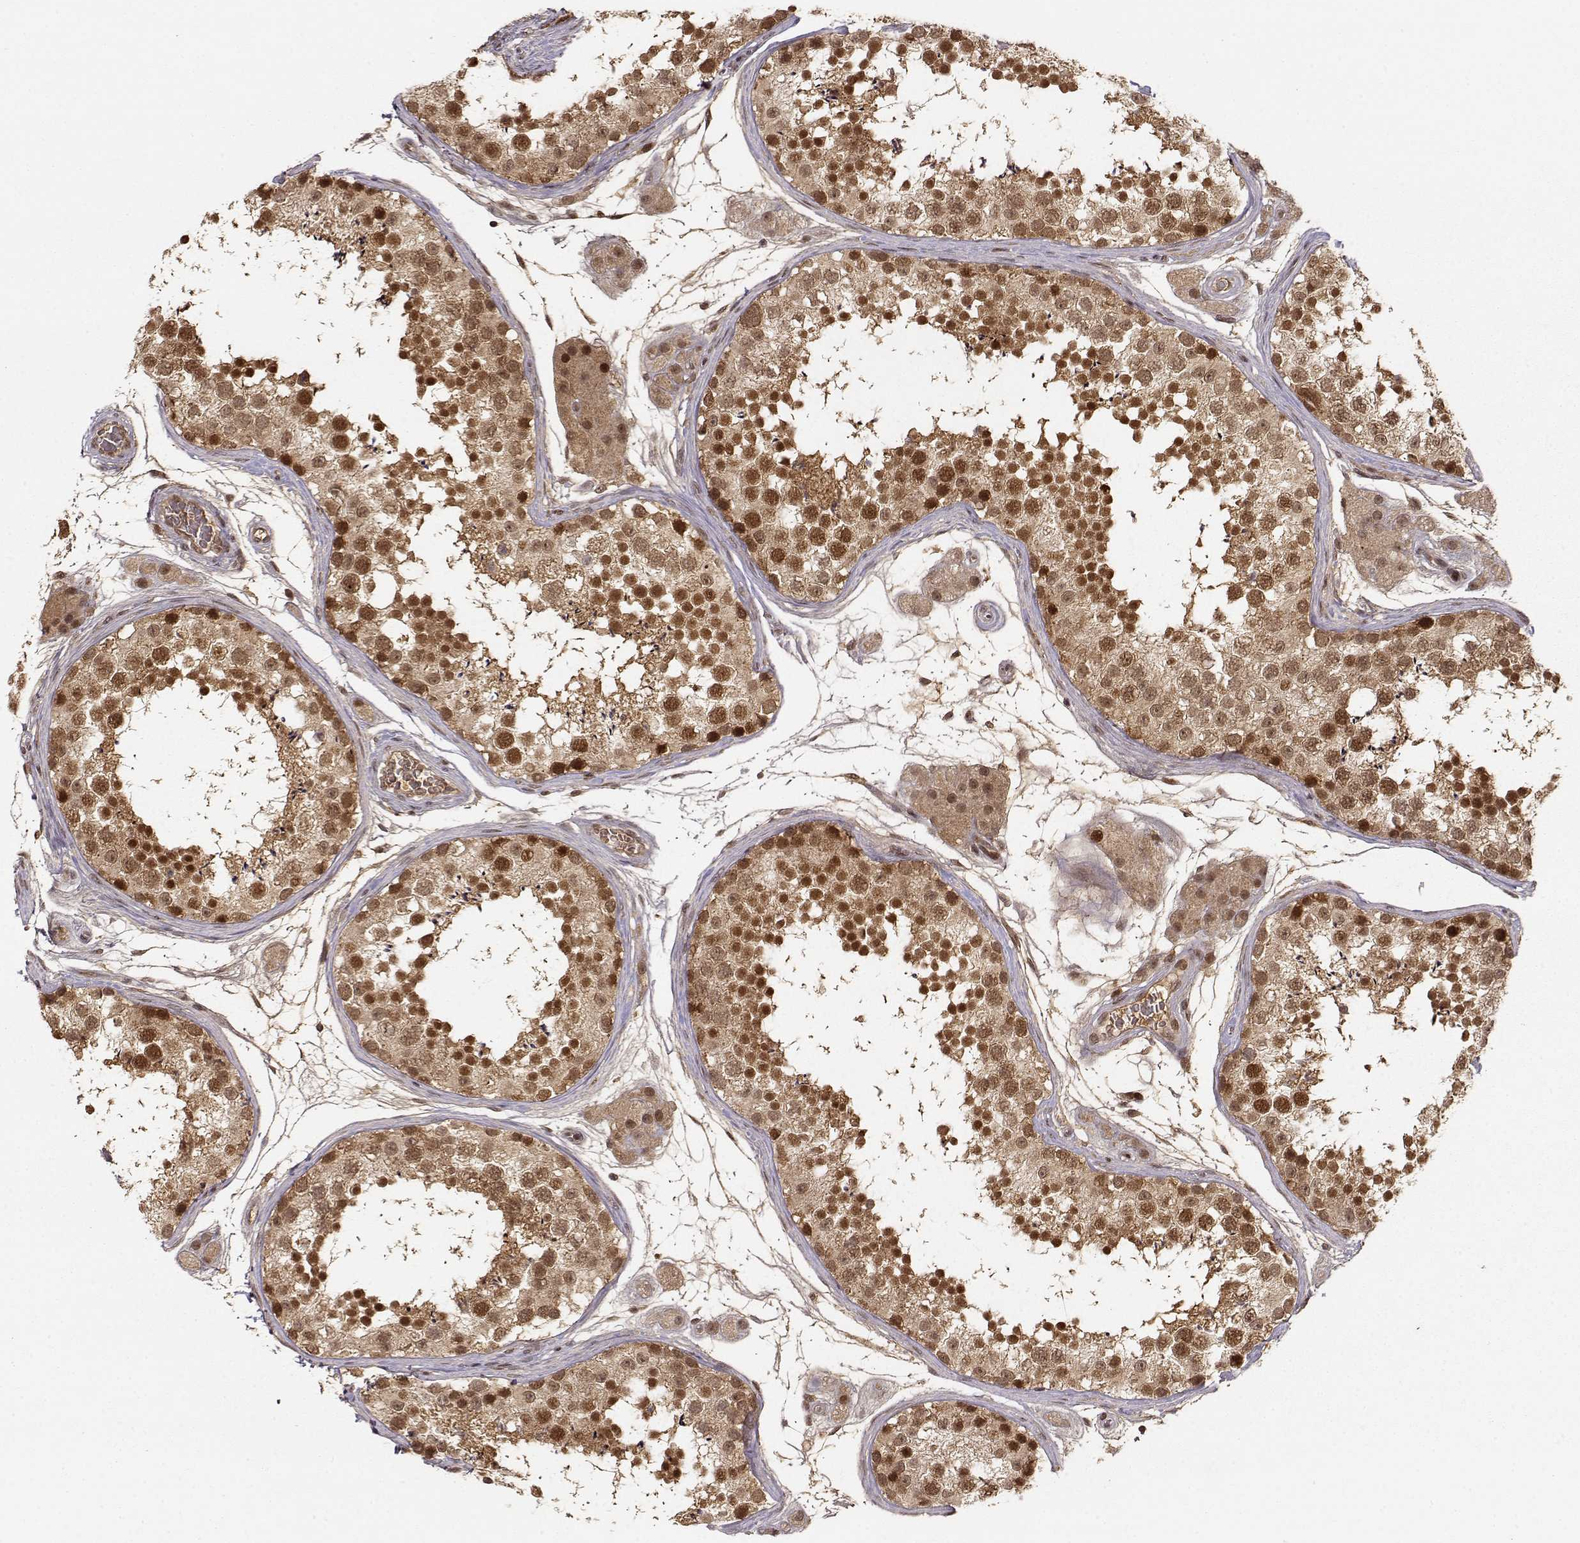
{"staining": {"intensity": "strong", "quantity": ">75%", "location": "cytoplasmic/membranous,nuclear"}, "tissue": "testis", "cell_type": "Cells in seminiferous ducts", "image_type": "normal", "snomed": [{"axis": "morphology", "description": "Normal tissue, NOS"}, {"axis": "topography", "description": "Testis"}], "caption": "A photomicrograph of testis stained for a protein shows strong cytoplasmic/membranous,nuclear brown staining in cells in seminiferous ducts. (DAB = brown stain, brightfield microscopy at high magnification).", "gene": "MAEA", "patient": {"sex": "male", "age": 41}}